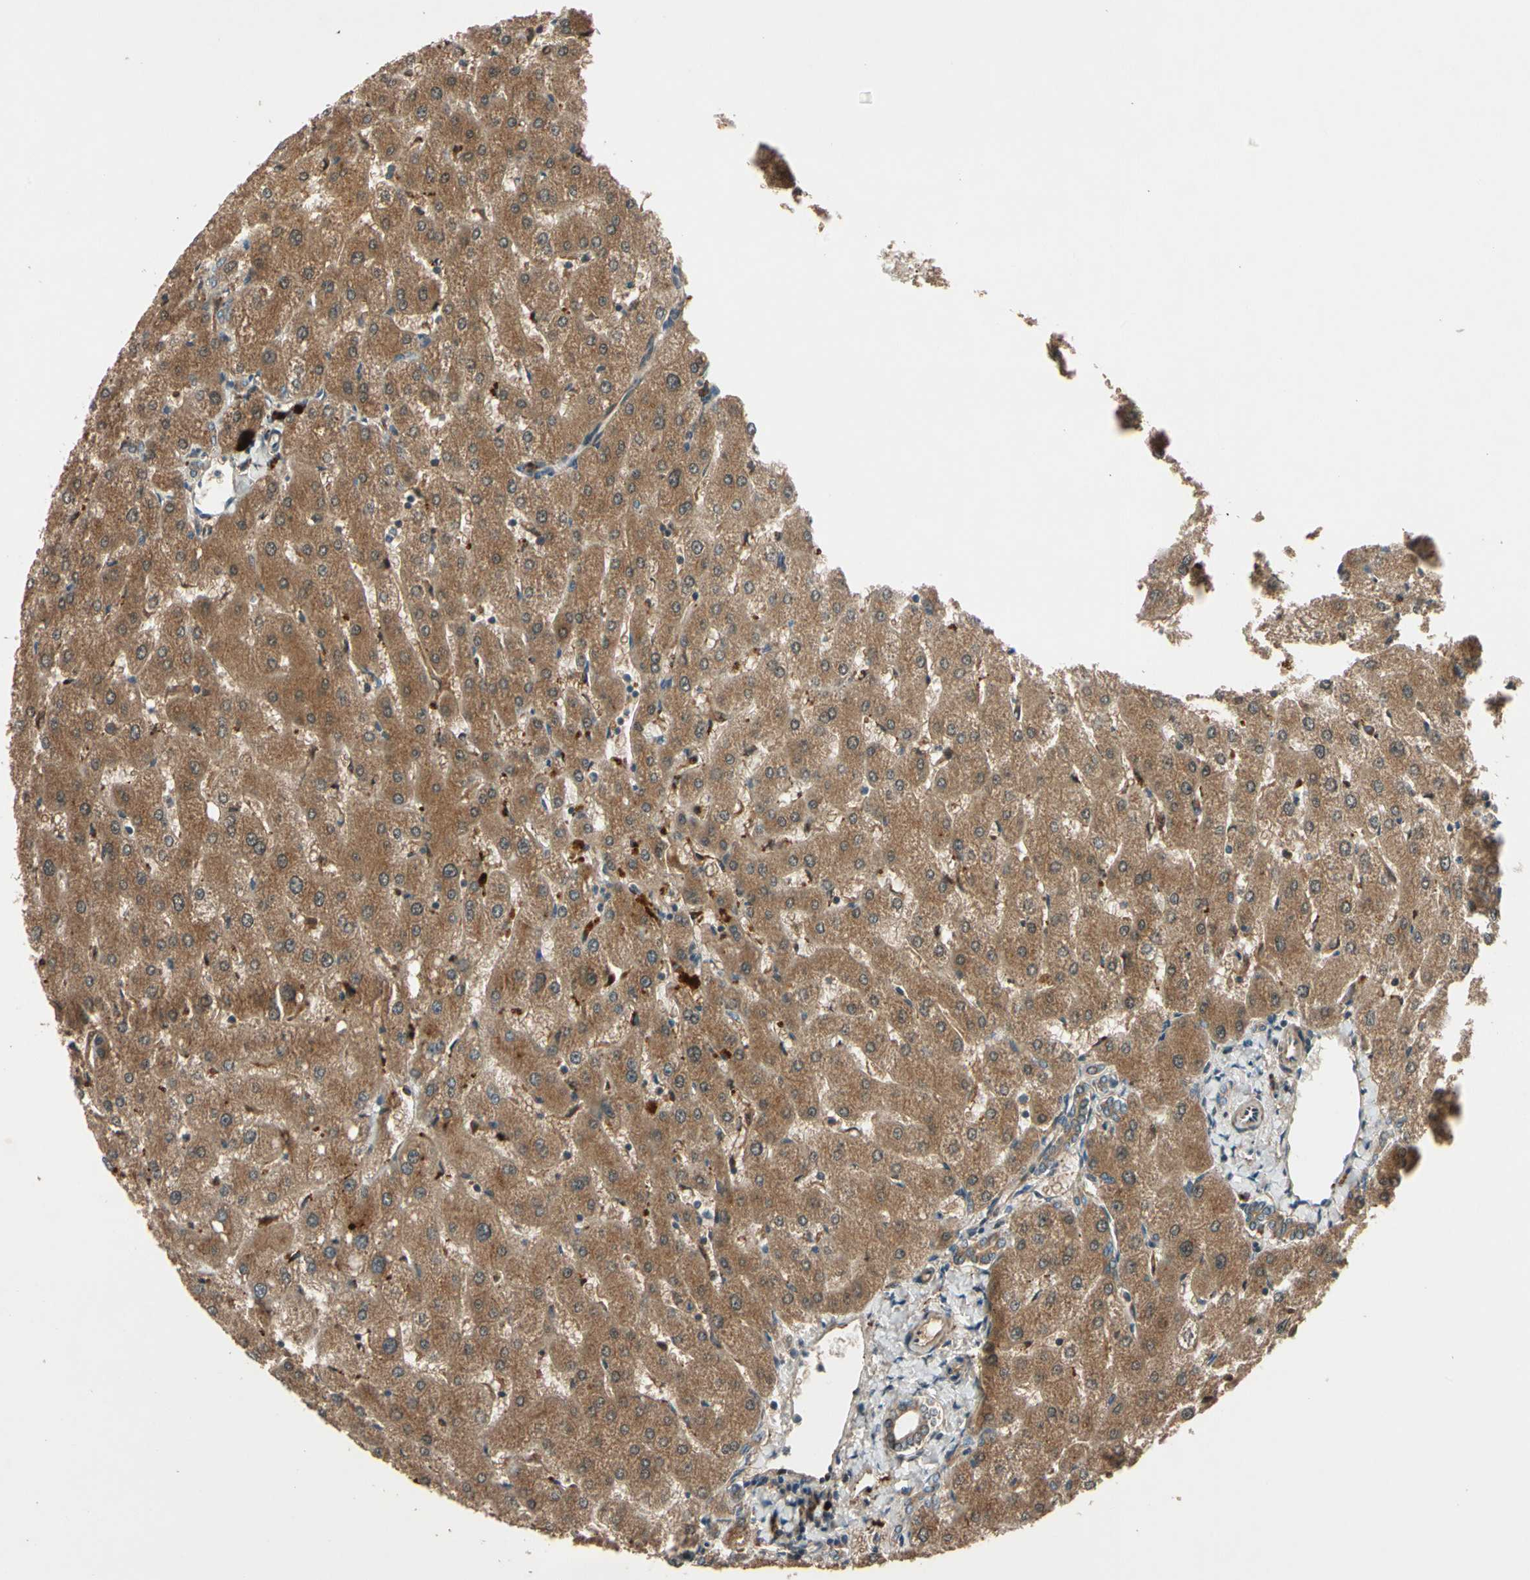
{"staining": {"intensity": "moderate", "quantity": ">75%", "location": "cytoplasmic/membranous"}, "tissue": "liver", "cell_type": "Cholangiocytes", "image_type": "normal", "snomed": [{"axis": "morphology", "description": "Normal tissue, NOS"}, {"axis": "topography", "description": "Liver"}], "caption": "Immunohistochemistry (IHC) (DAB (3,3'-diaminobenzidine)) staining of normal human liver exhibits moderate cytoplasmic/membranous protein expression in approximately >75% of cholangiocytes.", "gene": "ACVR1C", "patient": {"sex": "male", "age": 67}}